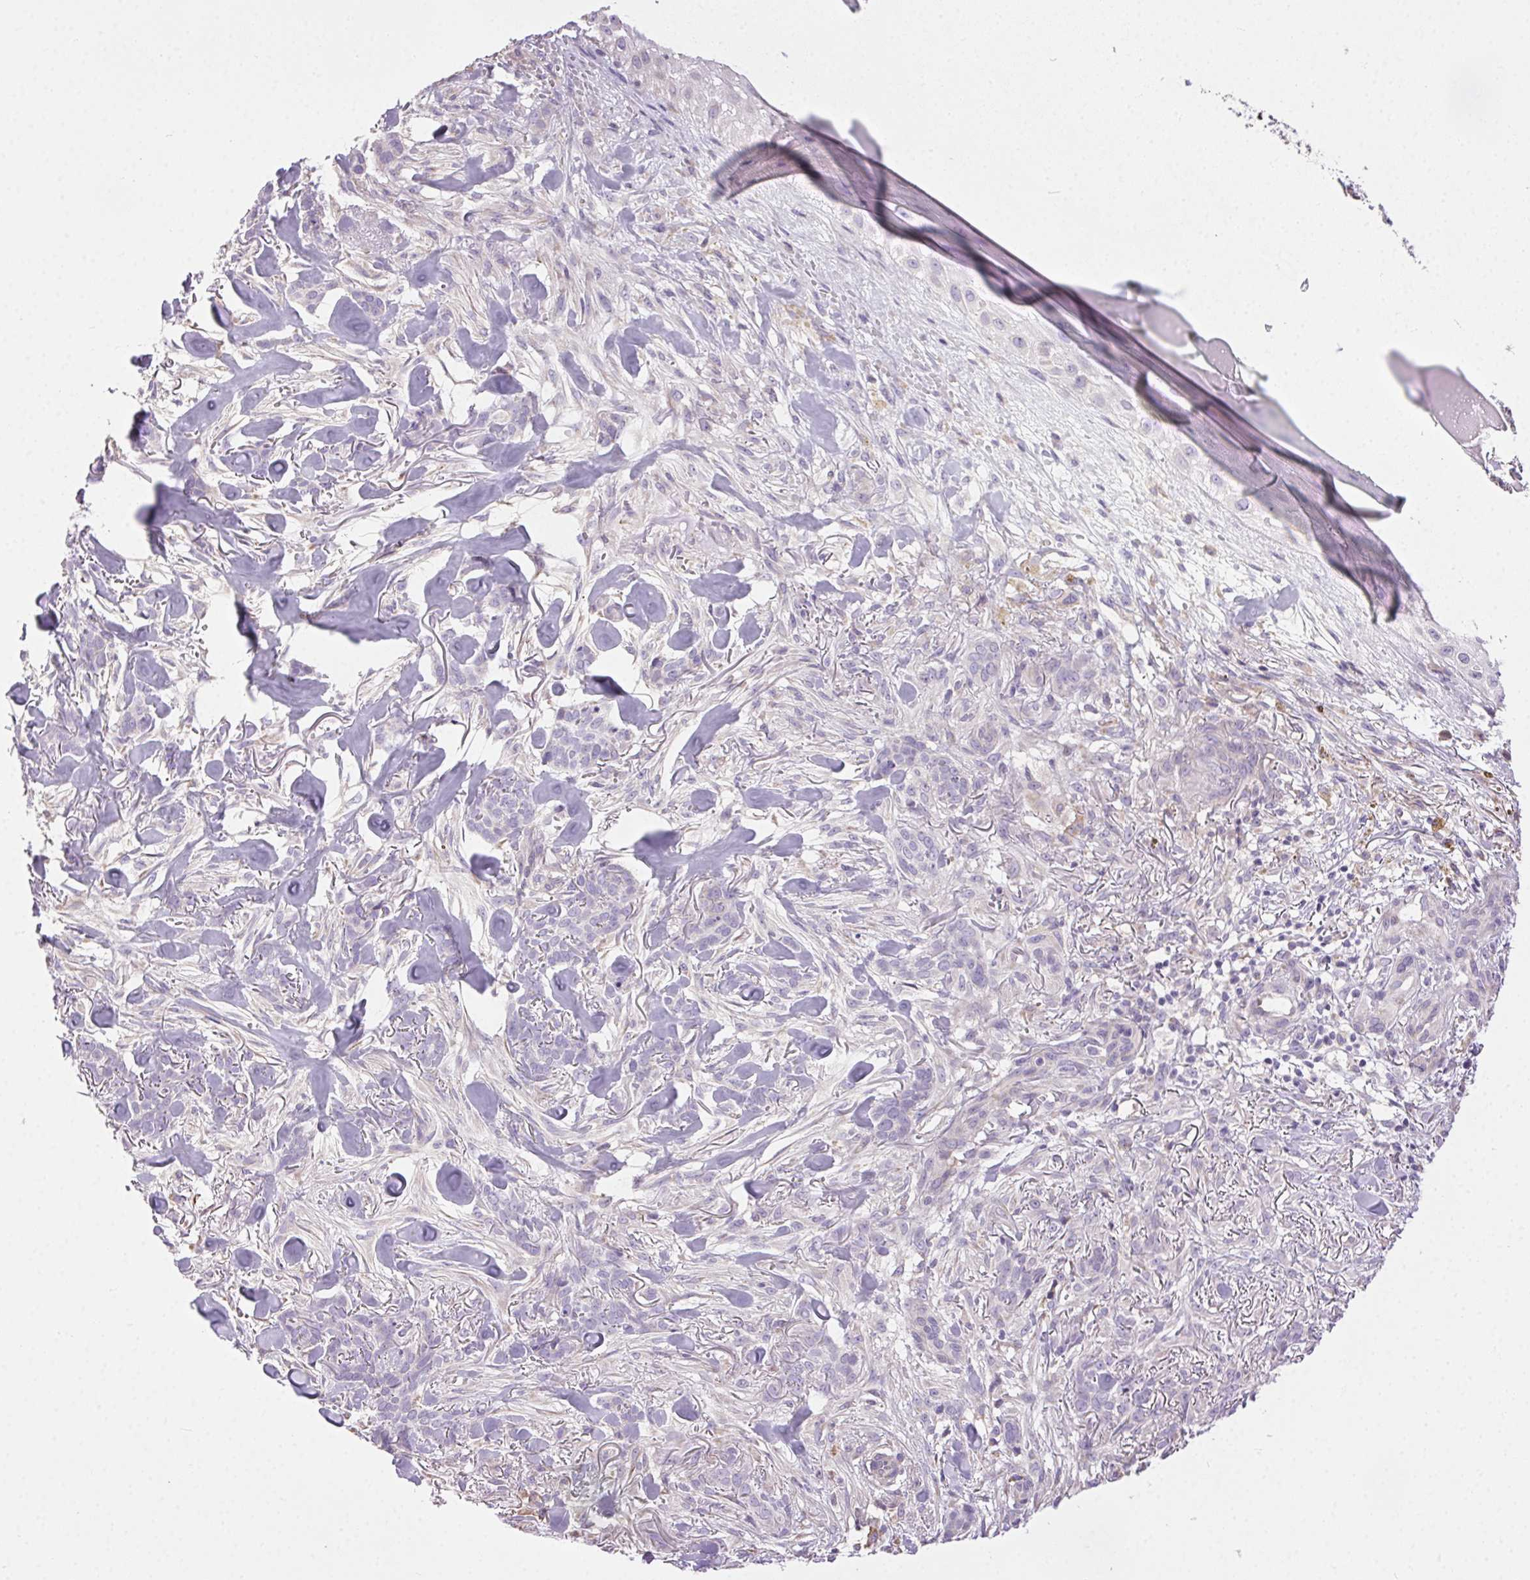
{"staining": {"intensity": "negative", "quantity": "none", "location": "none"}, "tissue": "skin cancer", "cell_type": "Tumor cells", "image_type": "cancer", "snomed": [{"axis": "morphology", "description": "Basal cell carcinoma"}, {"axis": "topography", "description": "Skin"}], "caption": "This is an immunohistochemistry histopathology image of human basal cell carcinoma (skin). There is no expression in tumor cells.", "gene": "SNX31", "patient": {"sex": "female", "age": 61}}